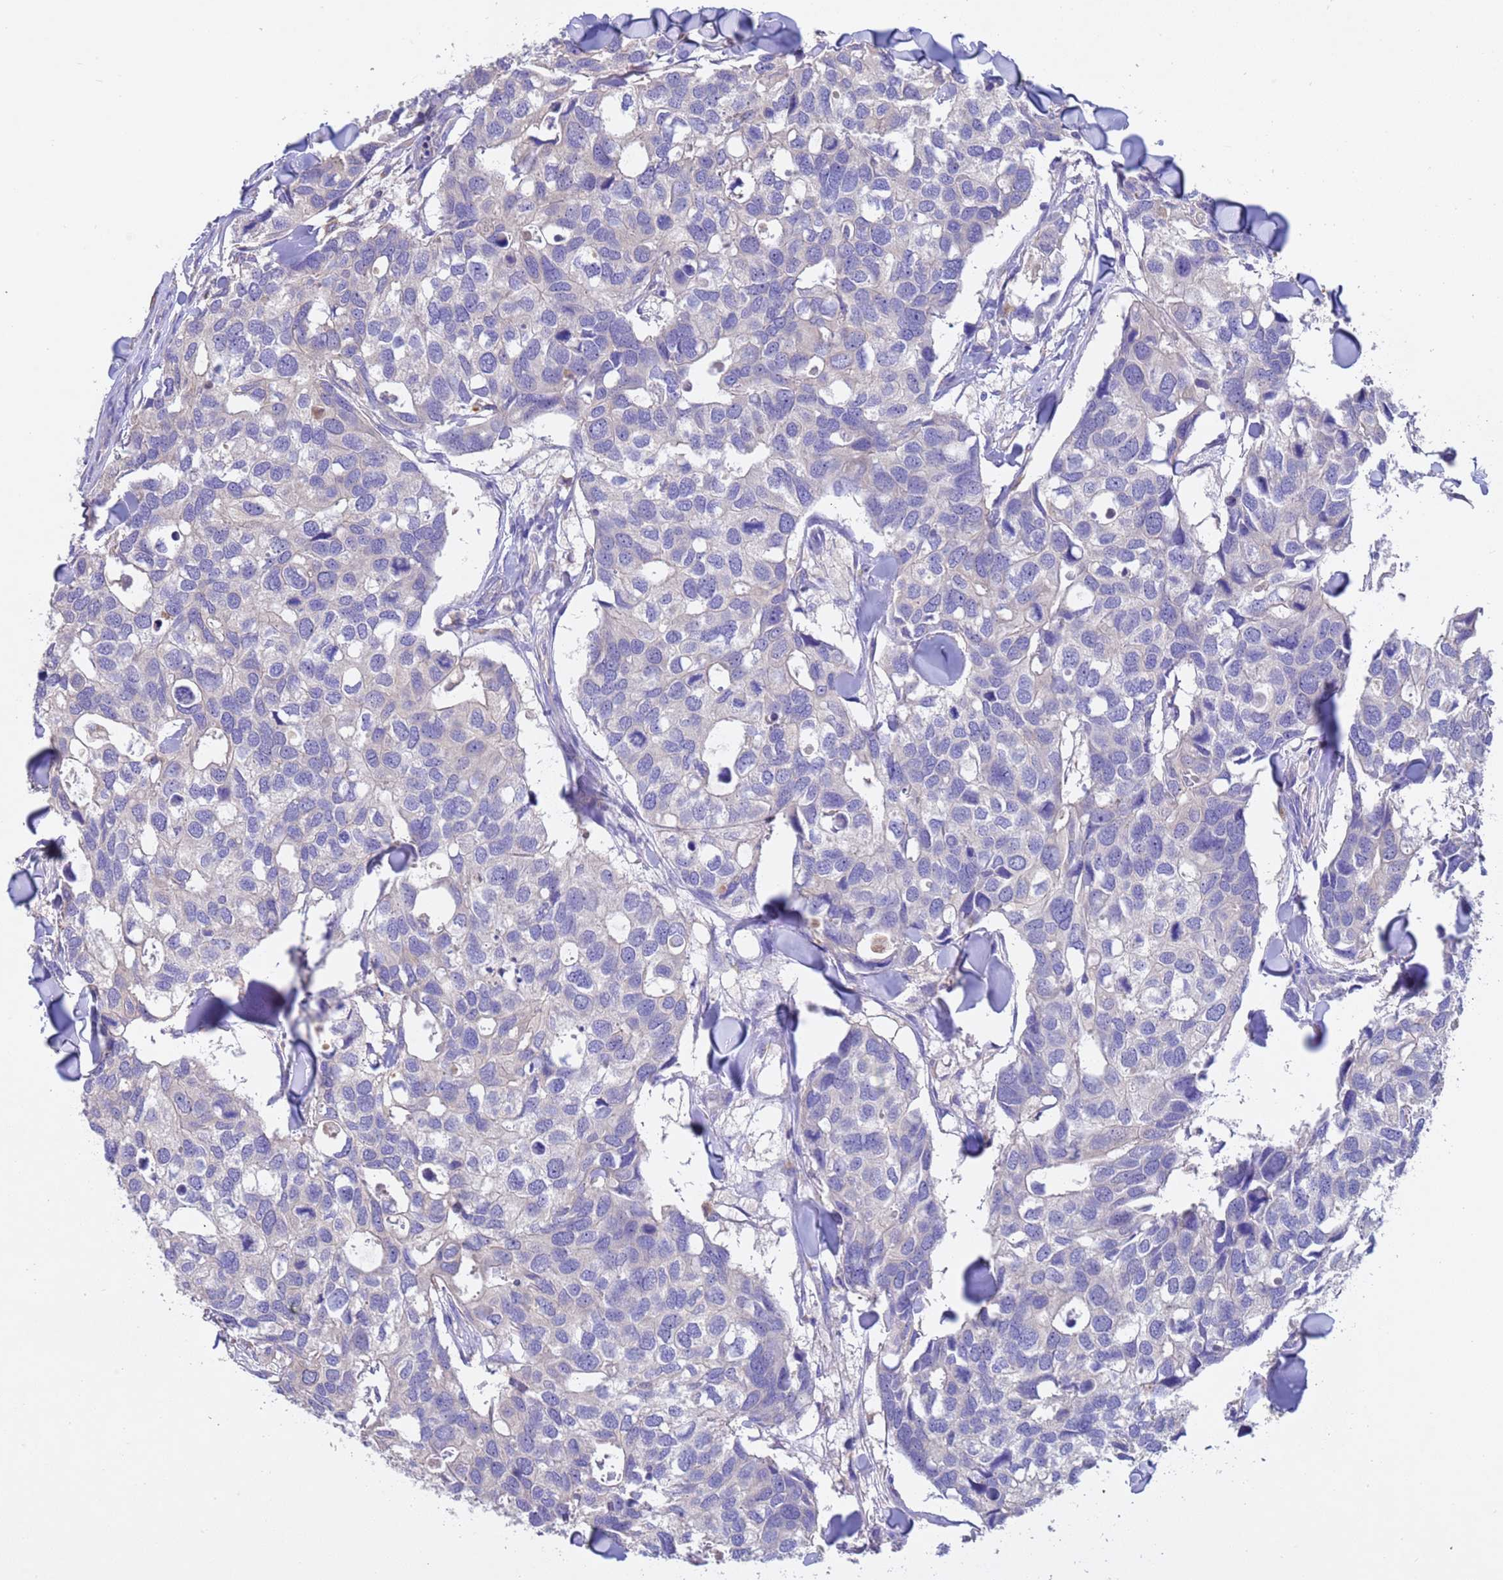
{"staining": {"intensity": "negative", "quantity": "none", "location": "none"}, "tissue": "breast cancer", "cell_type": "Tumor cells", "image_type": "cancer", "snomed": [{"axis": "morphology", "description": "Duct carcinoma"}, {"axis": "topography", "description": "Breast"}], "caption": "Protein analysis of breast cancer (invasive ductal carcinoma) demonstrates no significant staining in tumor cells.", "gene": "SRL", "patient": {"sex": "female", "age": 83}}